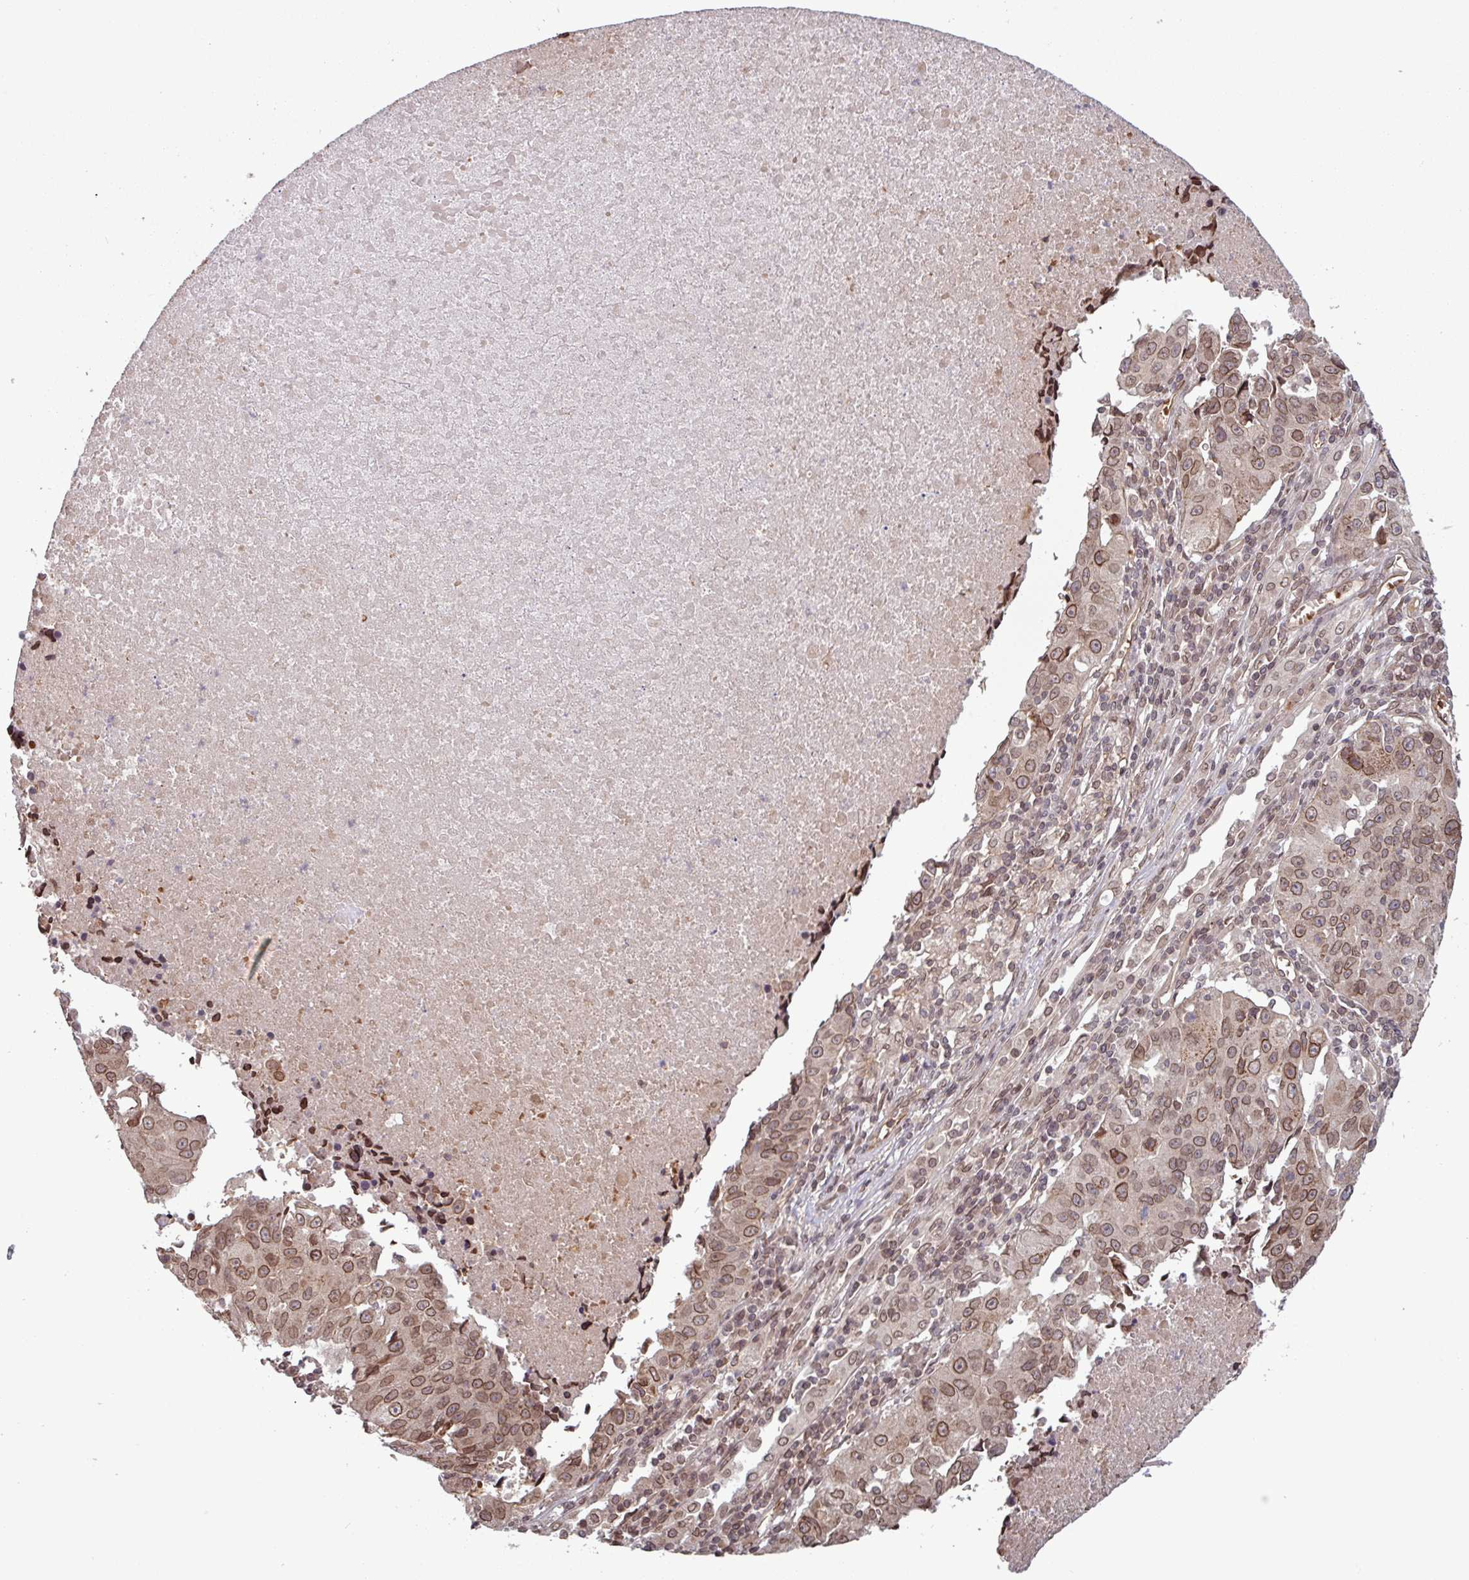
{"staining": {"intensity": "moderate", "quantity": ">75%", "location": "cytoplasmic/membranous,nuclear"}, "tissue": "lung cancer", "cell_type": "Tumor cells", "image_type": "cancer", "snomed": [{"axis": "morphology", "description": "Squamous cell carcinoma, NOS"}, {"axis": "topography", "description": "Lung"}], "caption": "A brown stain highlights moderate cytoplasmic/membranous and nuclear positivity of a protein in human lung cancer tumor cells.", "gene": "RBM4B", "patient": {"sex": "female", "age": 66}}